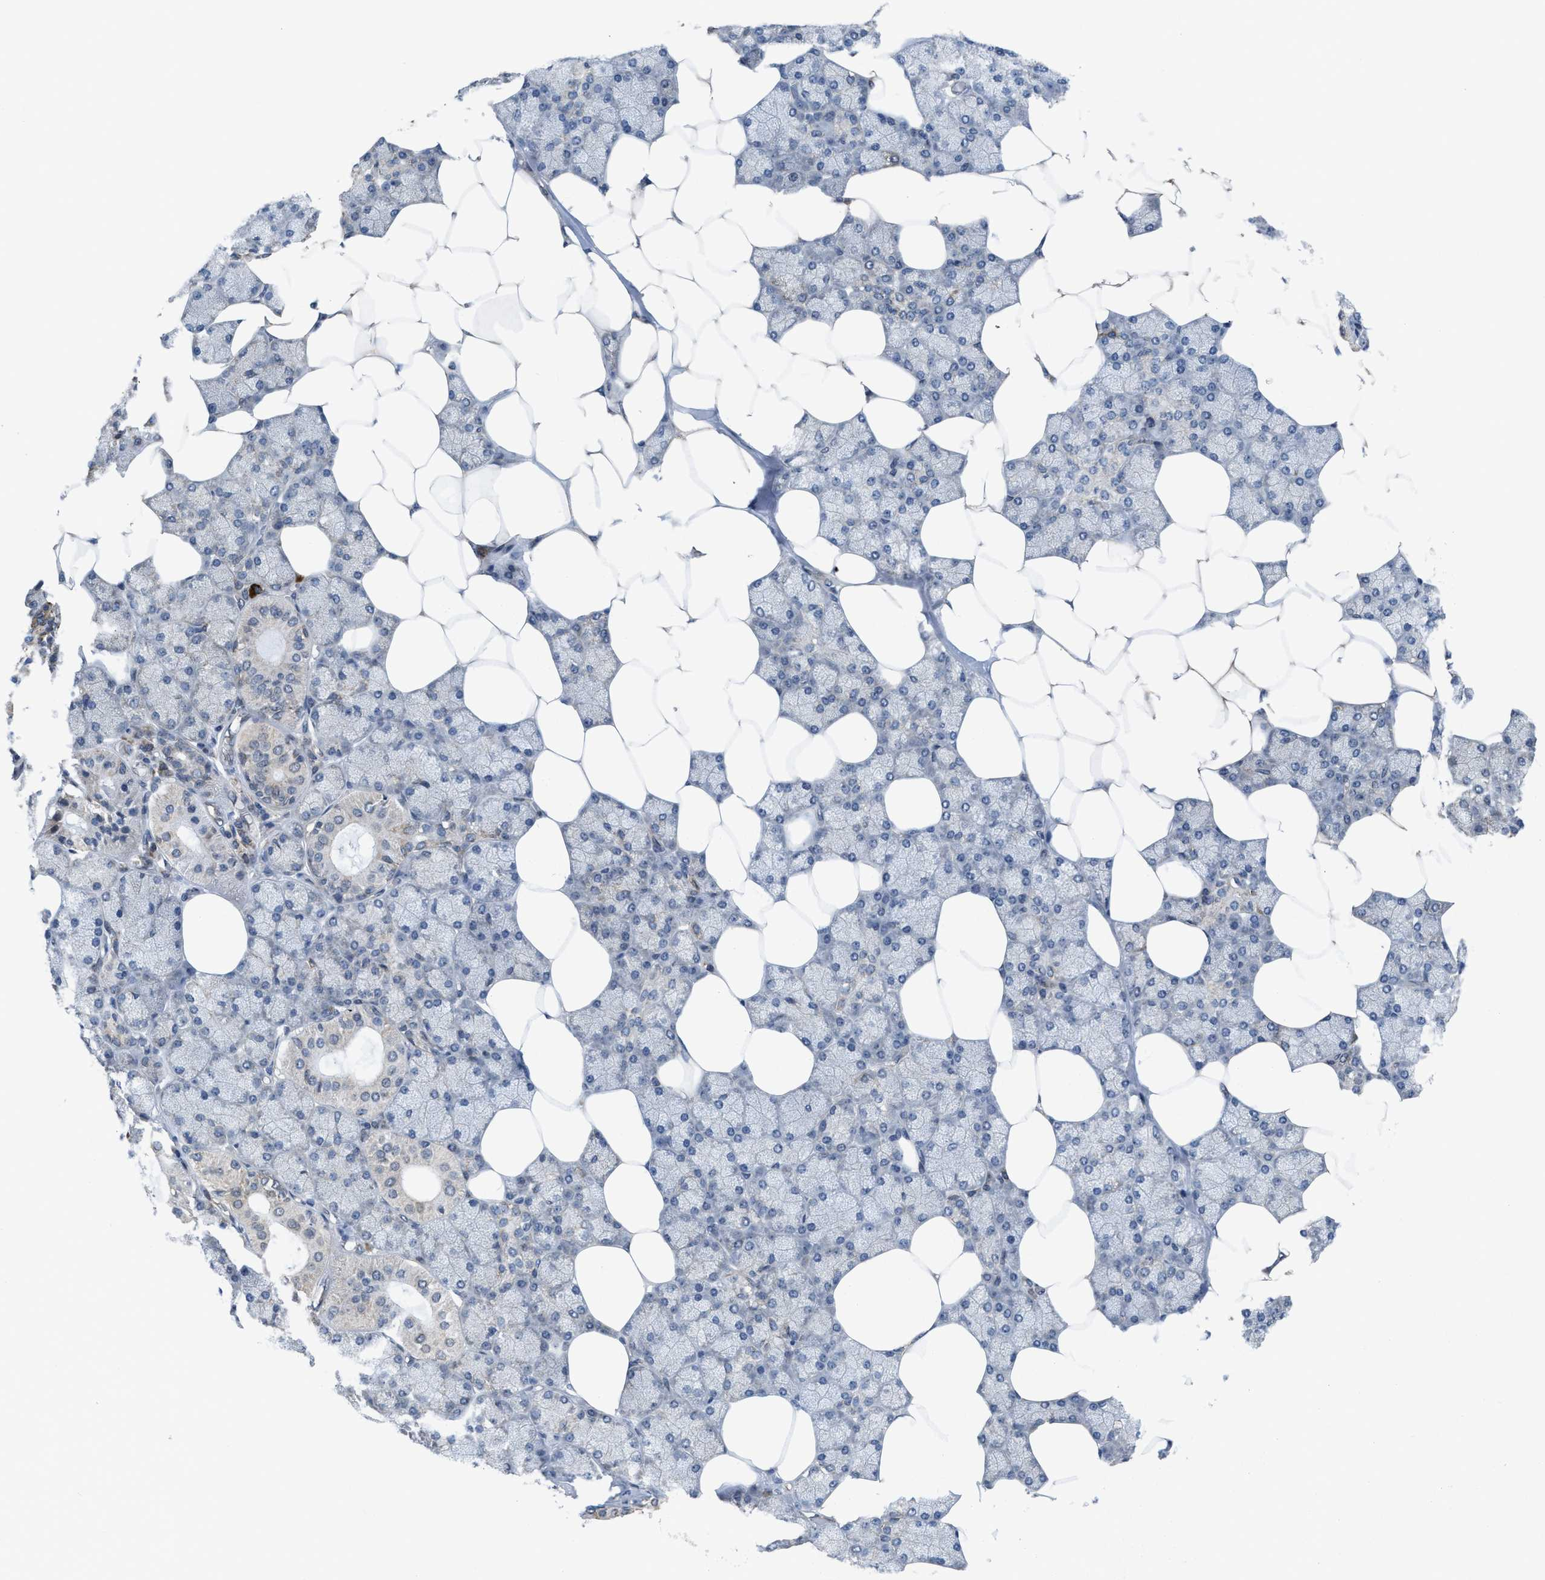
{"staining": {"intensity": "weak", "quantity": "<25%", "location": "cytoplasmic/membranous"}, "tissue": "salivary gland", "cell_type": "Glandular cells", "image_type": "normal", "snomed": [{"axis": "morphology", "description": "Normal tissue, NOS"}, {"axis": "topography", "description": "Salivary gland"}], "caption": "Immunohistochemistry of benign salivary gland exhibits no positivity in glandular cells. The staining is performed using DAB (3,3'-diaminobenzidine) brown chromogen with nuclei counter-stained in using hematoxylin.", "gene": "EOGT", "patient": {"sex": "male", "age": 62}}